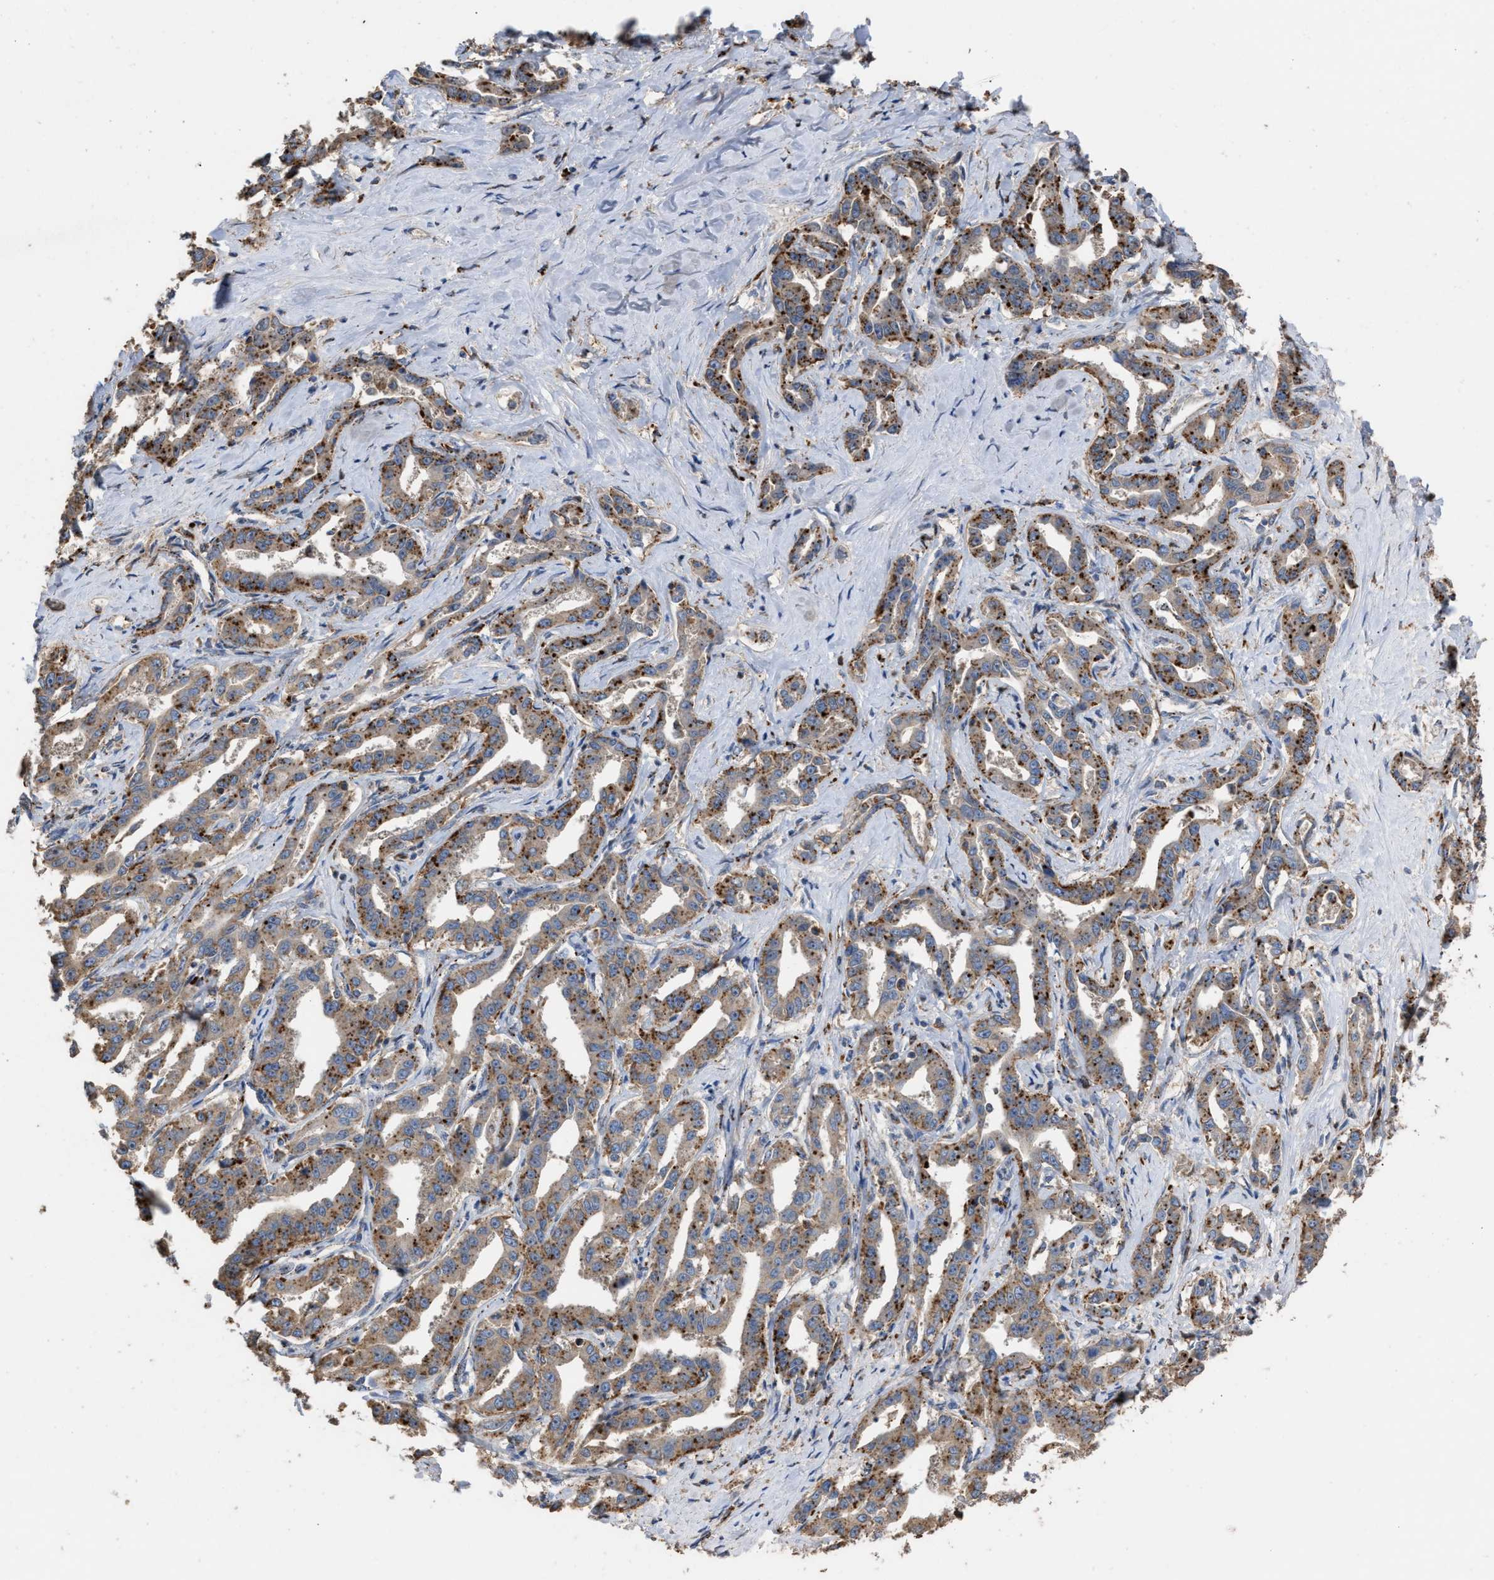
{"staining": {"intensity": "moderate", "quantity": ">75%", "location": "cytoplasmic/membranous"}, "tissue": "liver cancer", "cell_type": "Tumor cells", "image_type": "cancer", "snomed": [{"axis": "morphology", "description": "Cholangiocarcinoma"}, {"axis": "topography", "description": "Liver"}], "caption": "Liver cancer (cholangiocarcinoma) stained with DAB (3,3'-diaminobenzidine) IHC demonstrates medium levels of moderate cytoplasmic/membranous expression in approximately >75% of tumor cells.", "gene": "ELMO3", "patient": {"sex": "male", "age": 59}}